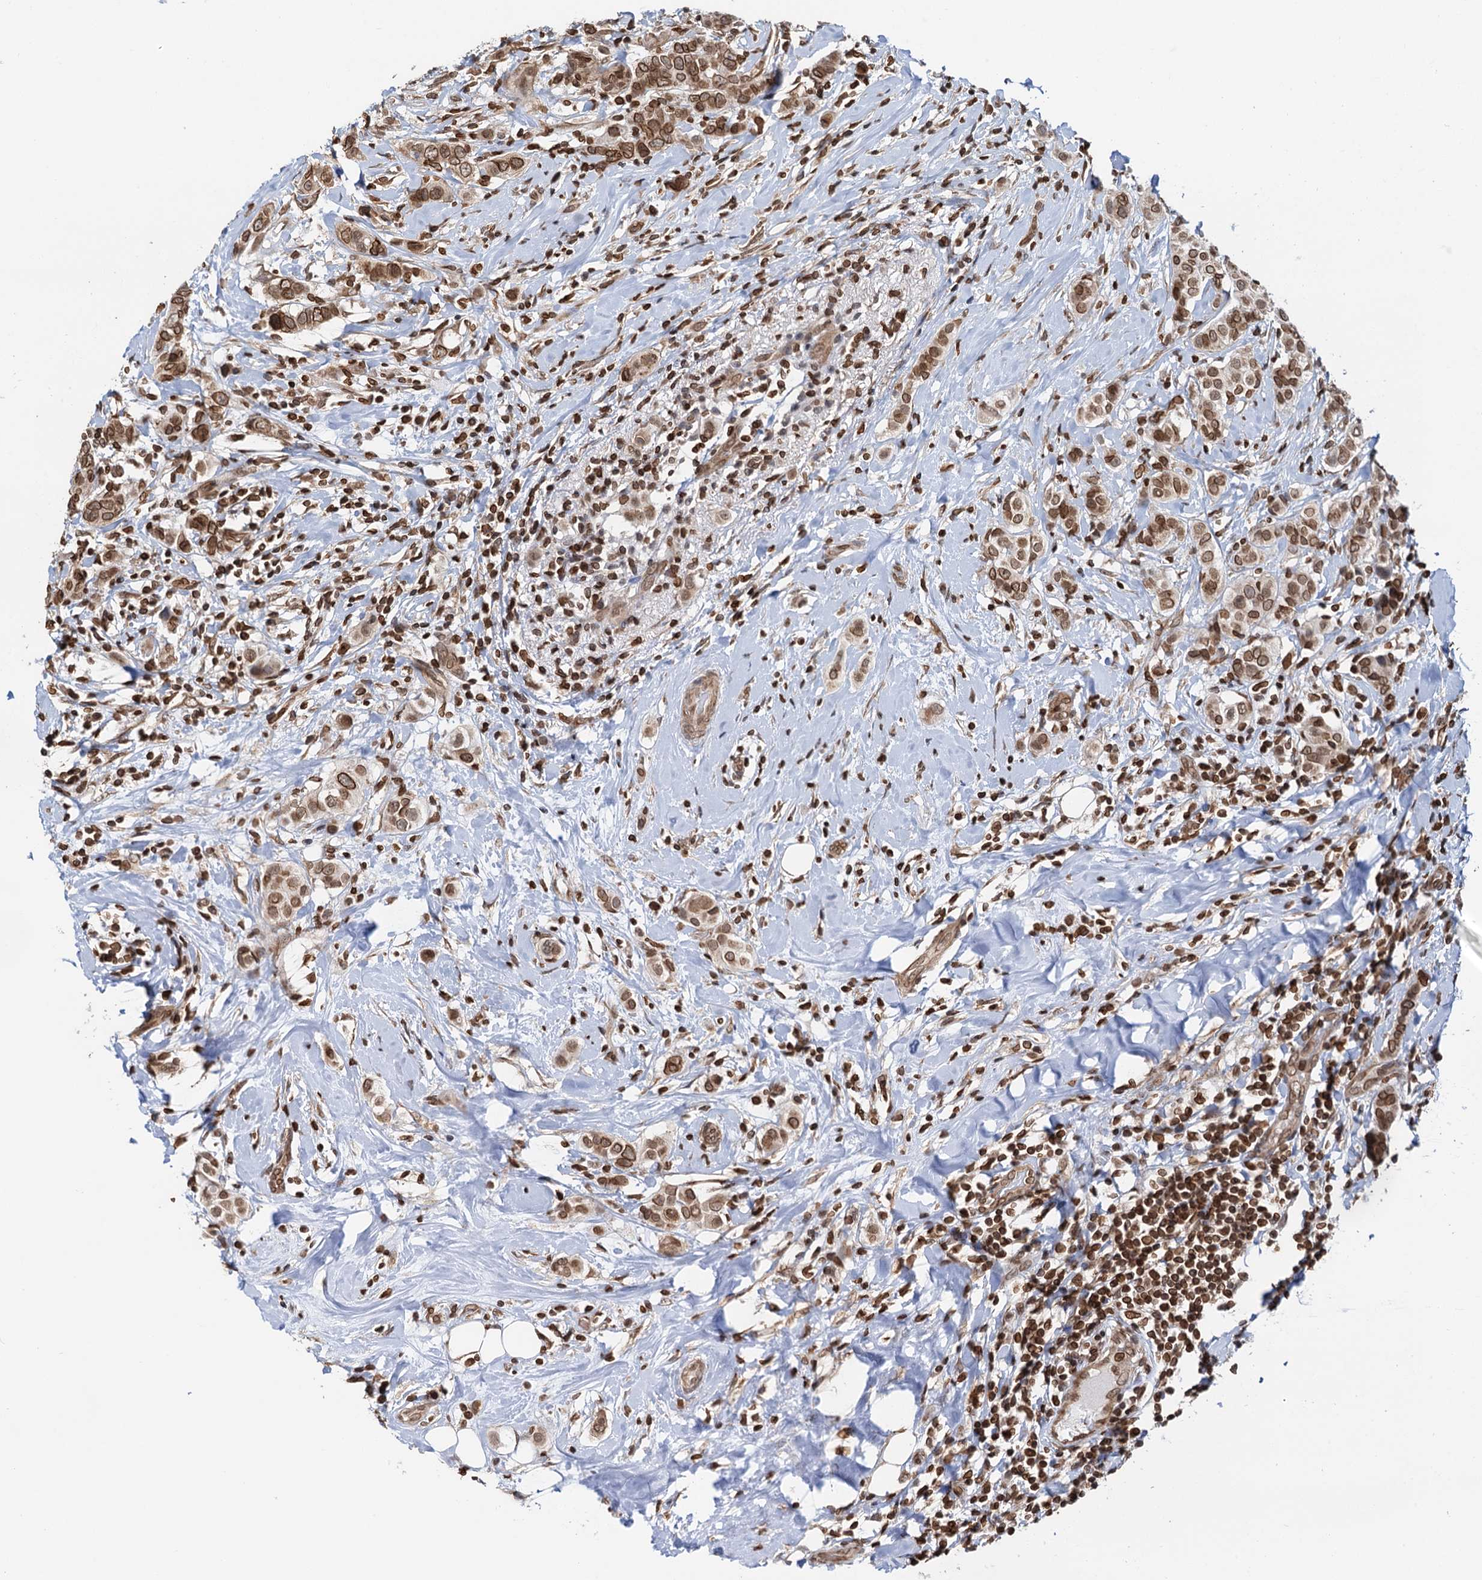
{"staining": {"intensity": "strong", "quantity": ">75%", "location": "cytoplasmic/membranous,nuclear"}, "tissue": "breast cancer", "cell_type": "Tumor cells", "image_type": "cancer", "snomed": [{"axis": "morphology", "description": "Lobular carcinoma"}, {"axis": "topography", "description": "Breast"}], "caption": "Lobular carcinoma (breast) tissue reveals strong cytoplasmic/membranous and nuclear staining in about >75% of tumor cells Using DAB (3,3'-diaminobenzidine) (brown) and hematoxylin (blue) stains, captured at high magnification using brightfield microscopy.", "gene": "ZC3H13", "patient": {"sex": "female", "age": 51}}